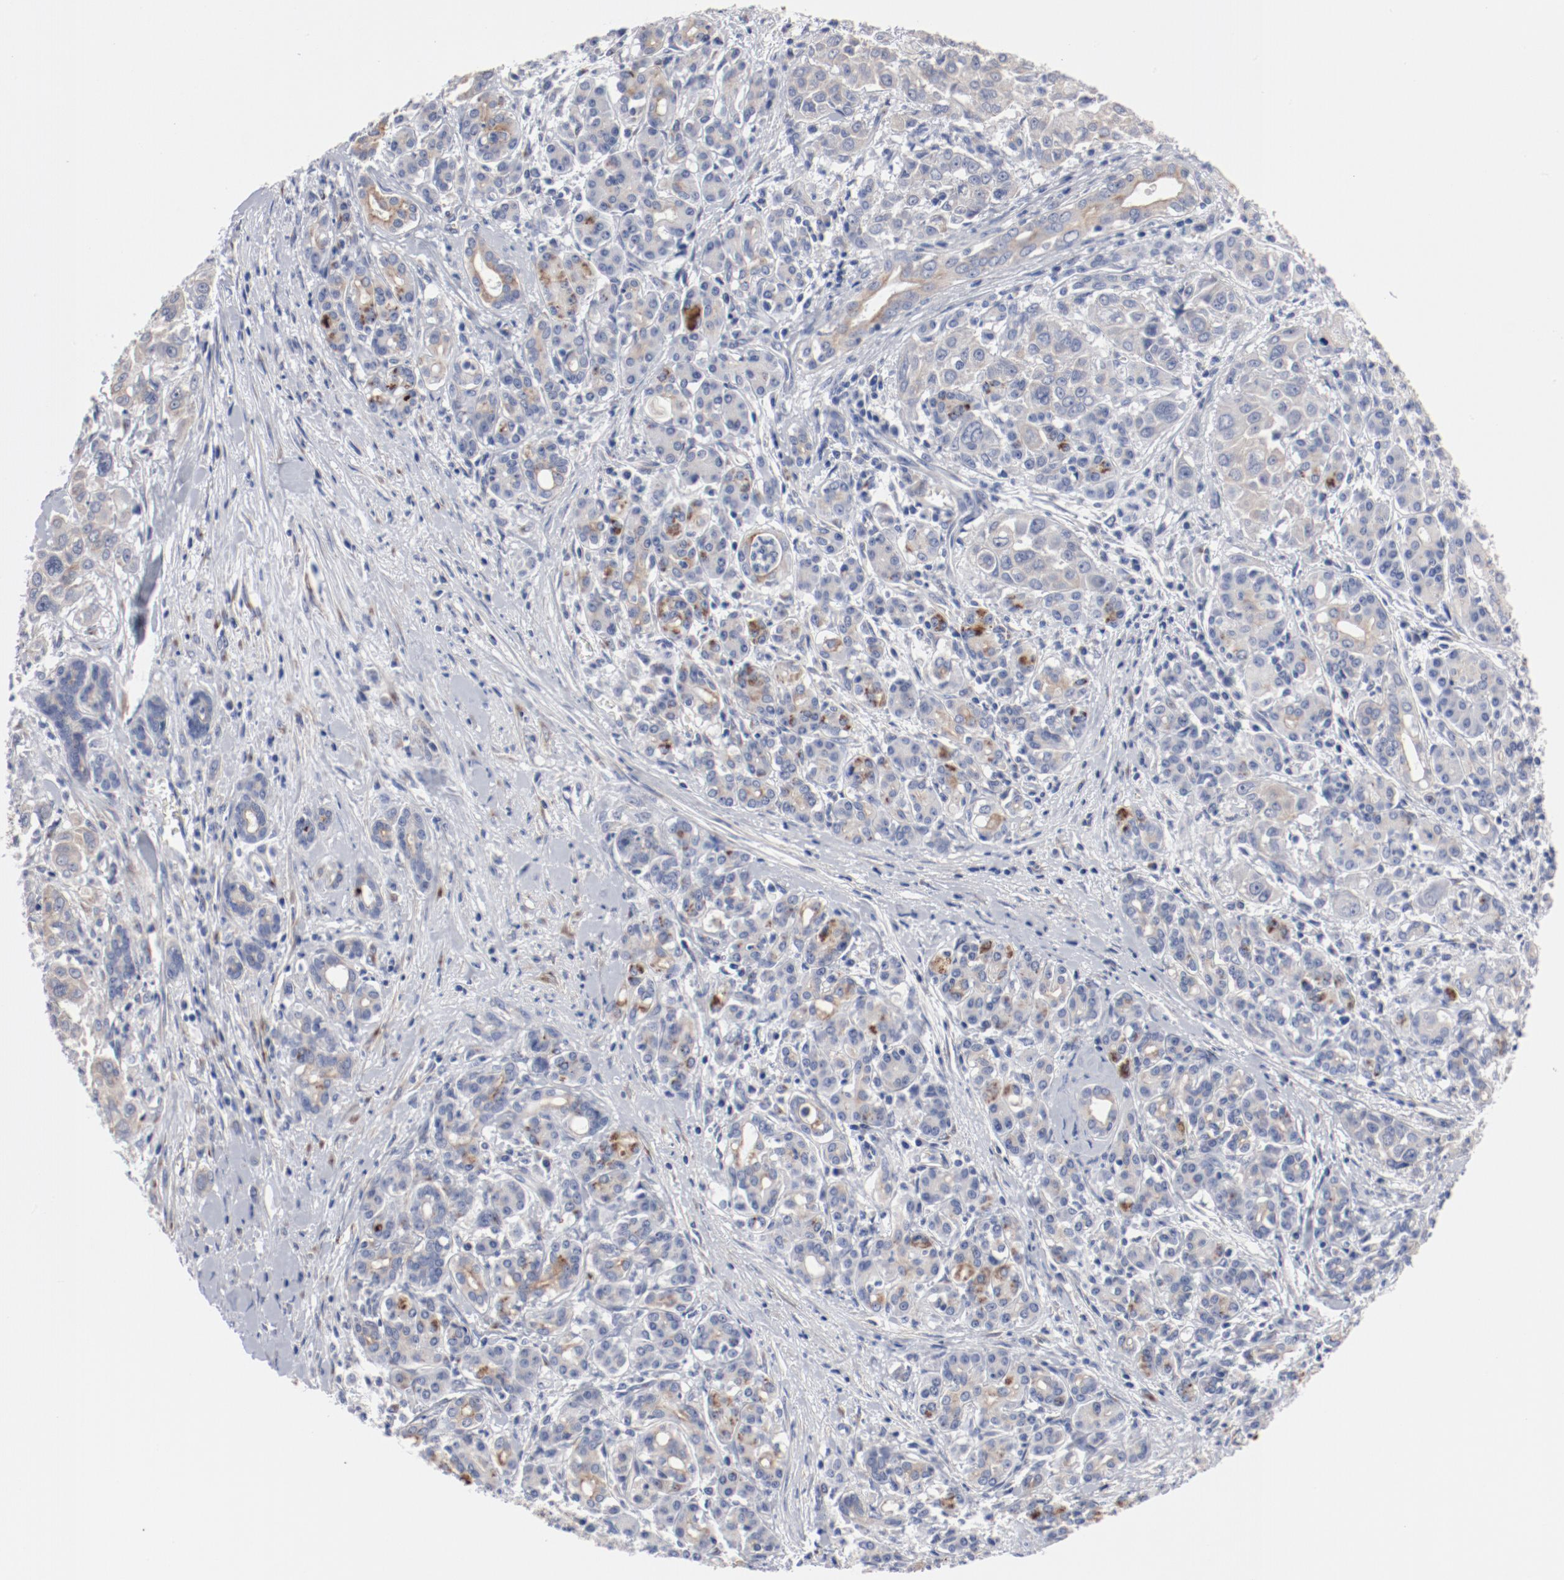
{"staining": {"intensity": "moderate", "quantity": "25%-75%", "location": "cytoplasmic/membranous"}, "tissue": "pancreatic cancer", "cell_type": "Tumor cells", "image_type": "cancer", "snomed": [{"axis": "morphology", "description": "Adenocarcinoma, NOS"}, {"axis": "topography", "description": "Pancreas"}], "caption": "Adenocarcinoma (pancreatic) stained for a protein reveals moderate cytoplasmic/membranous positivity in tumor cells.", "gene": "GPR143", "patient": {"sex": "female", "age": 52}}